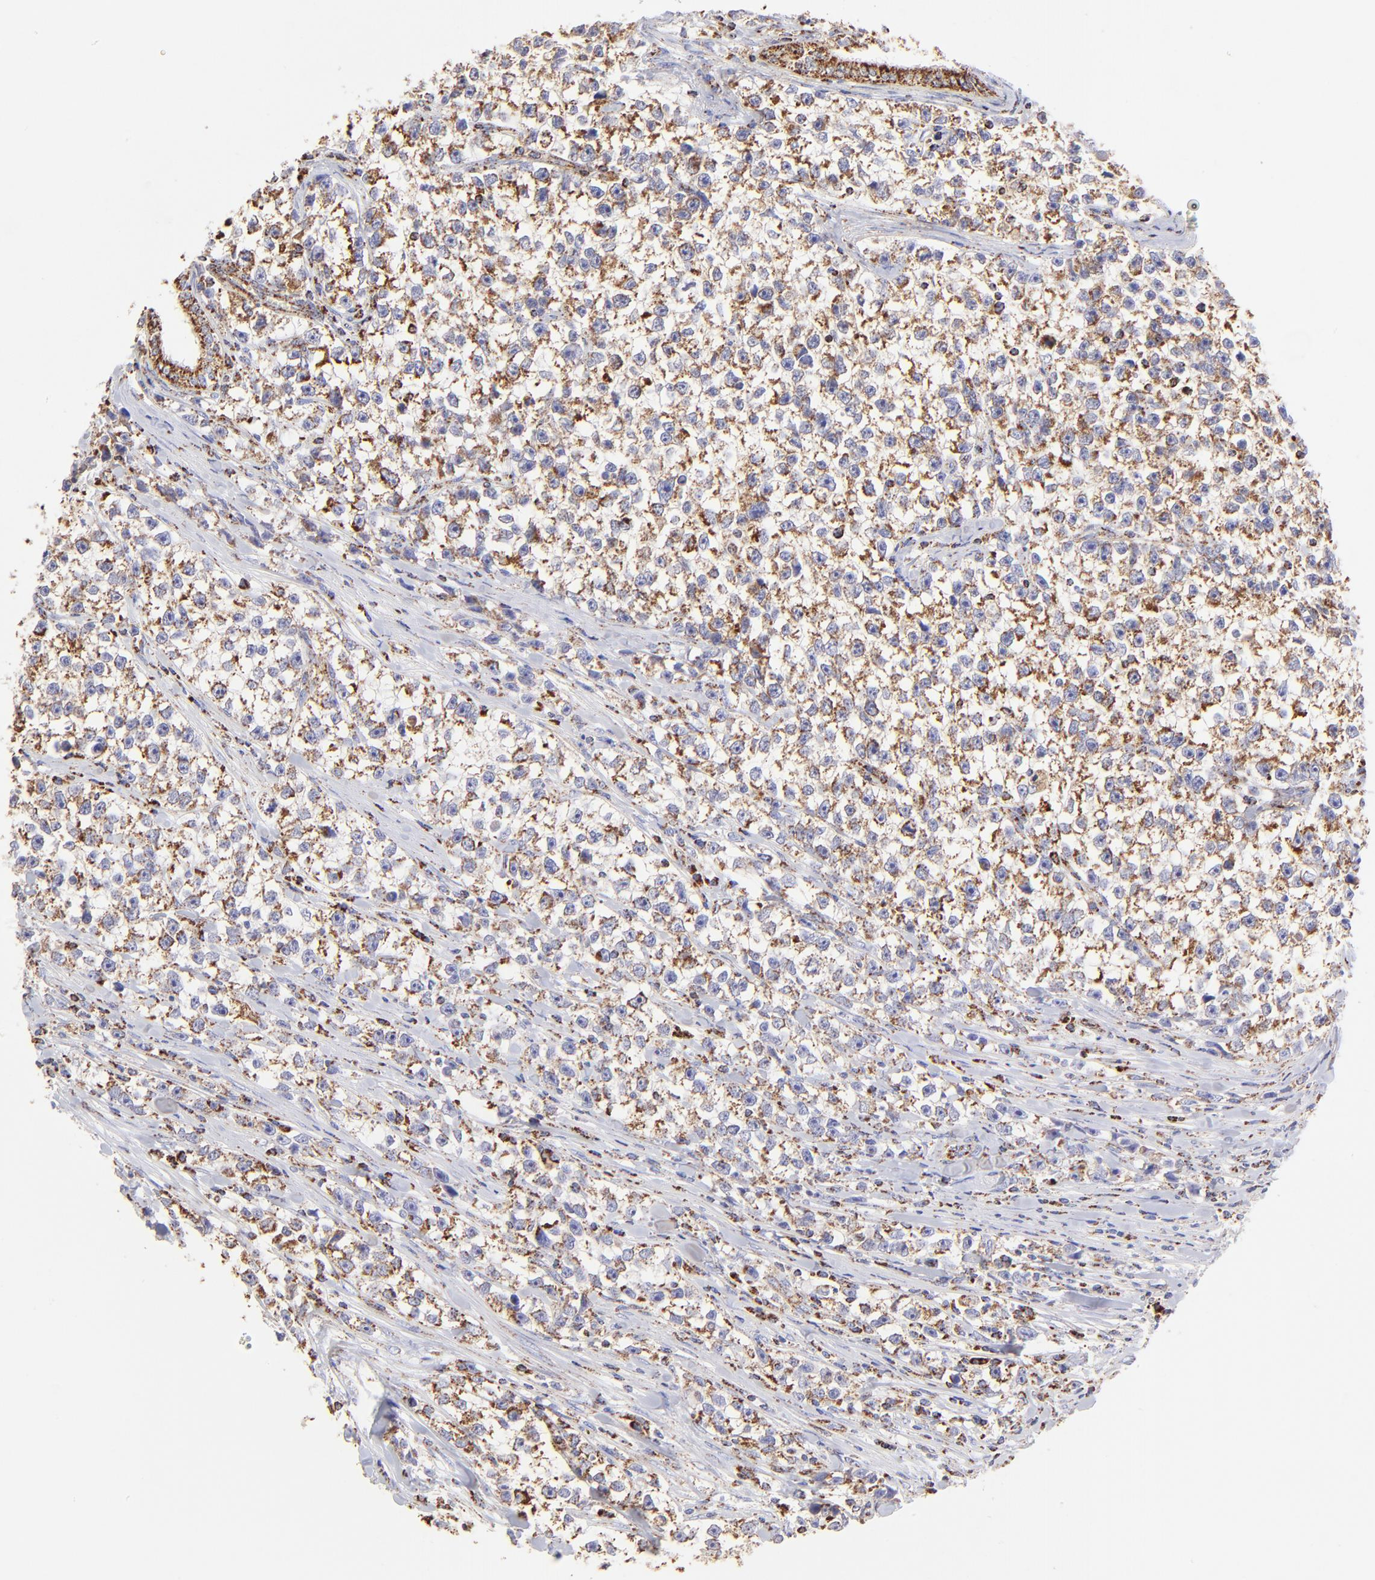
{"staining": {"intensity": "moderate", "quantity": "25%-75%", "location": "cytoplasmic/membranous"}, "tissue": "testis cancer", "cell_type": "Tumor cells", "image_type": "cancer", "snomed": [{"axis": "morphology", "description": "Seminoma, NOS"}, {"axis": "morphology", "description": "Carcinoma, Embryonal, NOS"}, {"axis": "topography", "description": "Testis"}], "caption": "Immunohistochemical staining of human embryonal carcinoma (testis) reveals medium levels of moderate cytoplasmic/membranous protein positivity in approximately 25%-75% of tumor cells.", "gene": "ECH1", "patient": {"sex": "male", "age": 30}}